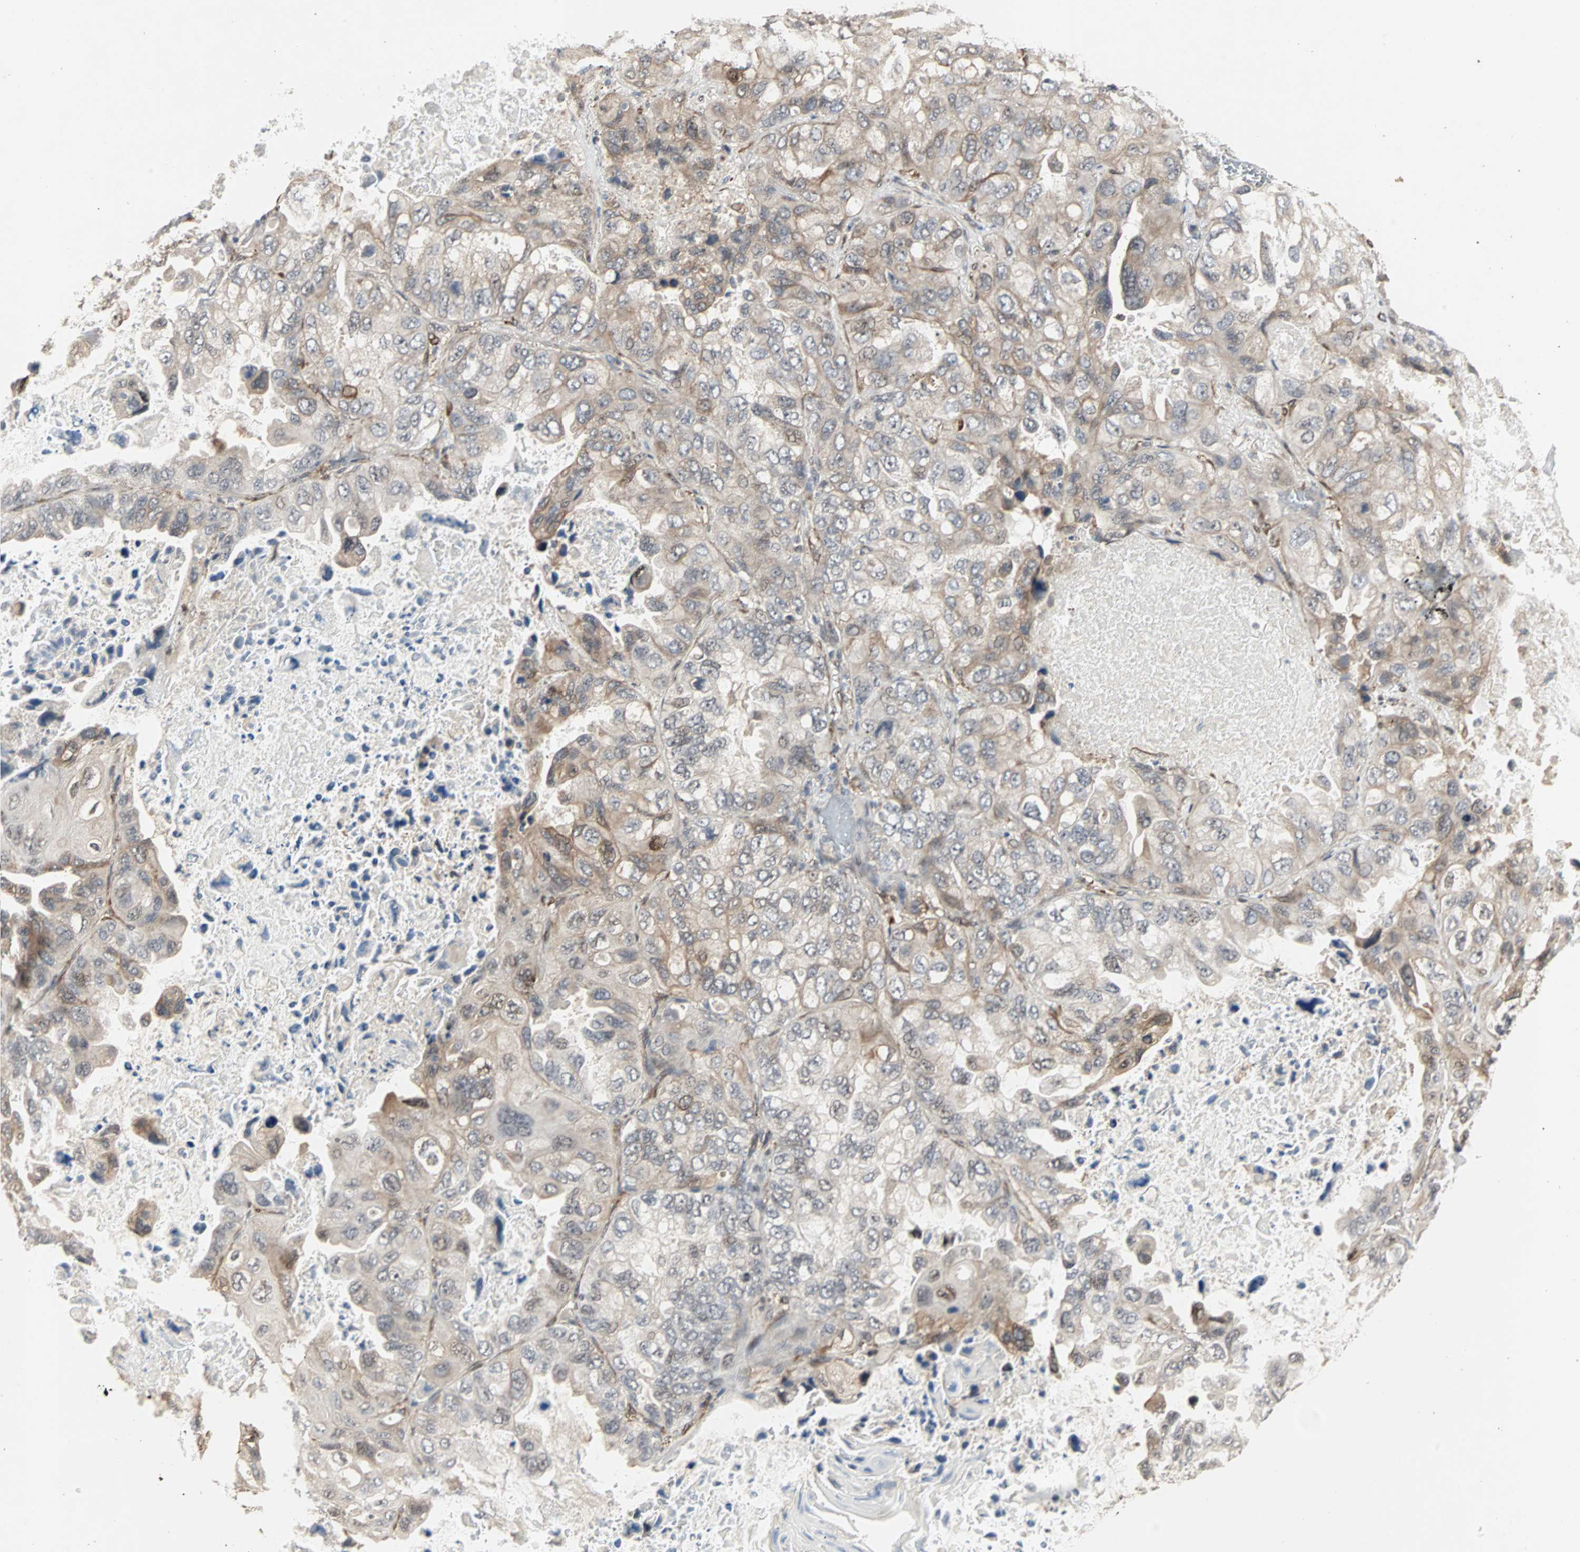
{"staining": {"intensity": "weak", "quantity": "25%-75%", "location": "cytoplasmic/membranous"}, "tissue": "lung cancer", "cell_type": "Tumor cells", "image_type": "cancer", "snomed": [{"axis": "morphology", "description": "Squamous cell carcinoma, NOS"}, {"axis": "topography", "description": "Lung"}], "caption": "Tumor cells demonstrate low levels of weak cytoplasmic/membranous staining in approximately 25%-75% of cells in human lung cancer.", "gene": "TRPV4", "patient": {"sex": "female", "age": 73}}